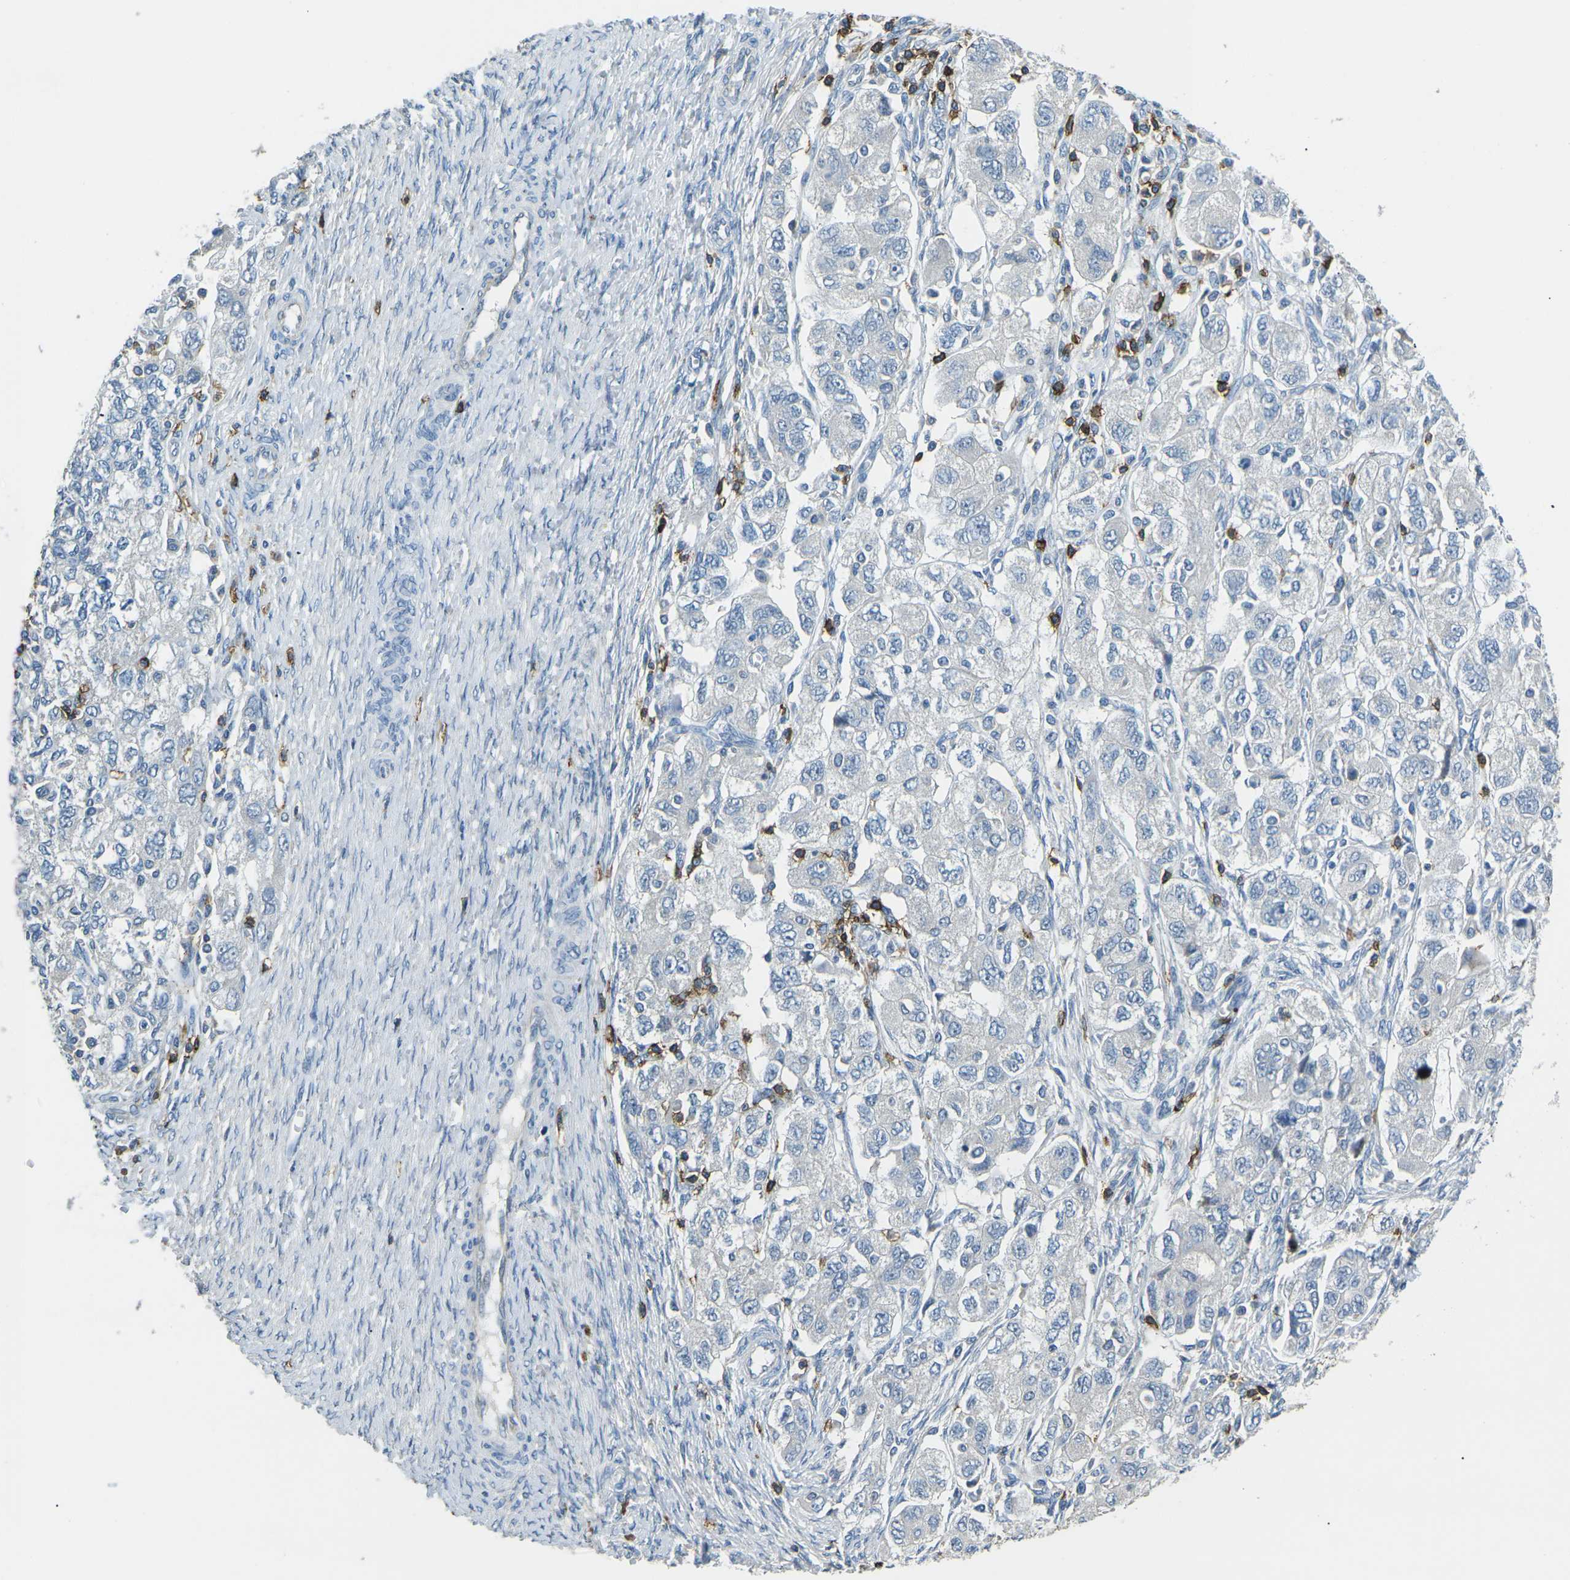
{"staining": {"intensity": "negative", "quantity": "none", "location": "none"}, "tissue": "ovarian cancer", "cell_type": "Tumor cells", "image_type": "cancer", "snomed": [{"axis": "morphology", "description": "Carcinoma, NOS"}, {"axis": "morphology", "description": "Cystadenocarcinoma, serous, NOS"}, {"axis": "topography", "description": "Ovary"}], "caption": "Histopathology image shows no protein expression in tumor cells of ovarian cancer (carcinoma) tissue.", "gene": "CD6", "patient": {"sex": "female", "age": 69}}